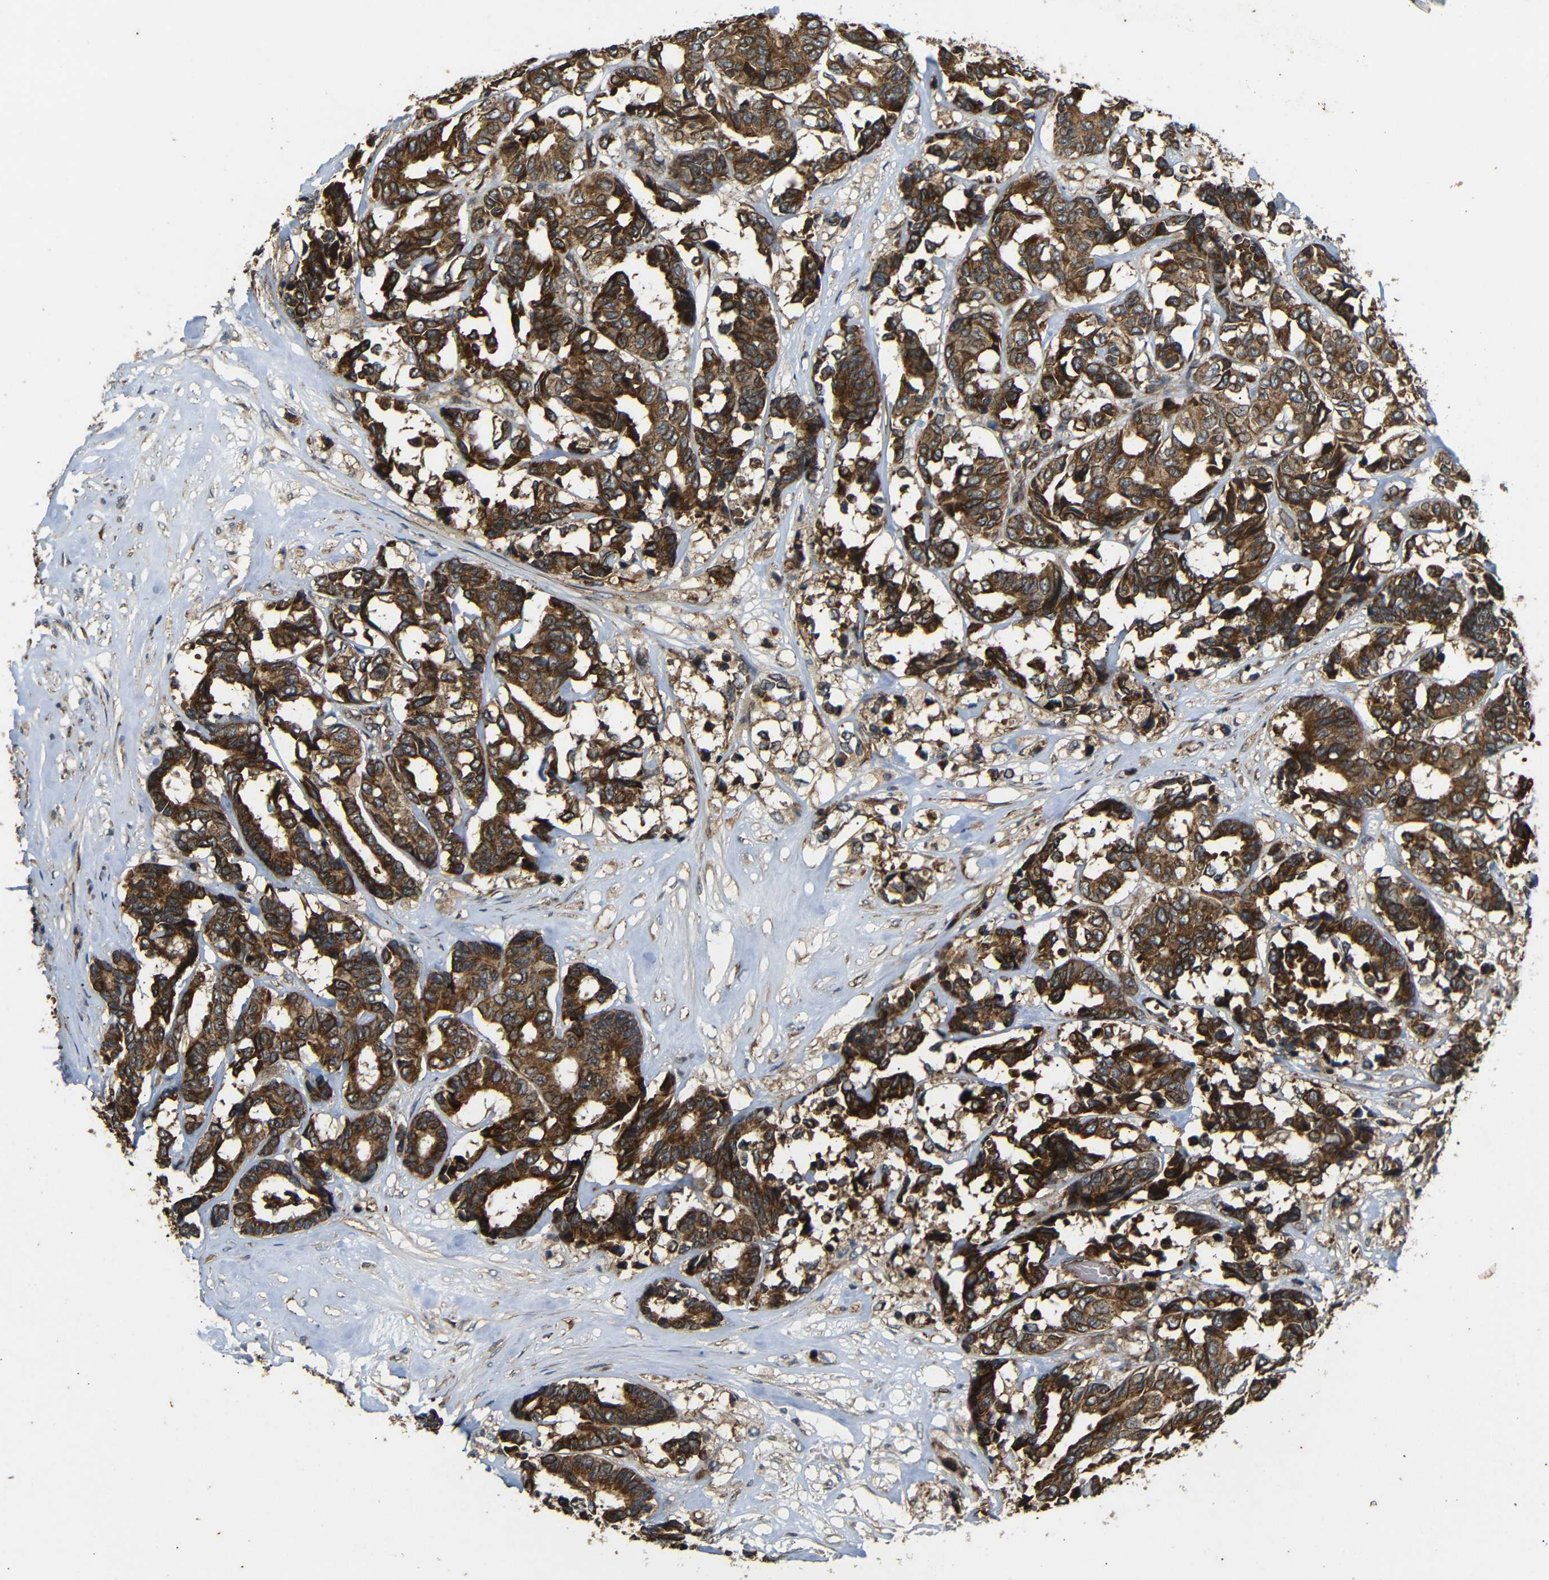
{"staining": {"intensity": "strong", "quantity": ">75%", "location": "cytoplasmic/membranous"}, "tissue": "breast cancer", "cell_type": "Tumor cells", "image_type": "cancer", "snomed": [{"axis": "morphology", "description": "Duct carcinoma"}, {"axis": "topography", "description": "Breast"}], "caption": "IHC staining of breast cancer (invasive ductal carcinoma), which exhibits high levels of strong cytoplasmic/membranous staining in about >75% of tumor cells indicating strong cytoplasmic/membranous protein positivity. The staining was performed using DAB (3,3'-diaminobenzidine) (brown) for protein detection and nuclei were counterstained in hematoxylin (blue).", "gene": "TRPC1", "patient": {"sex": "female", "age": 87}}